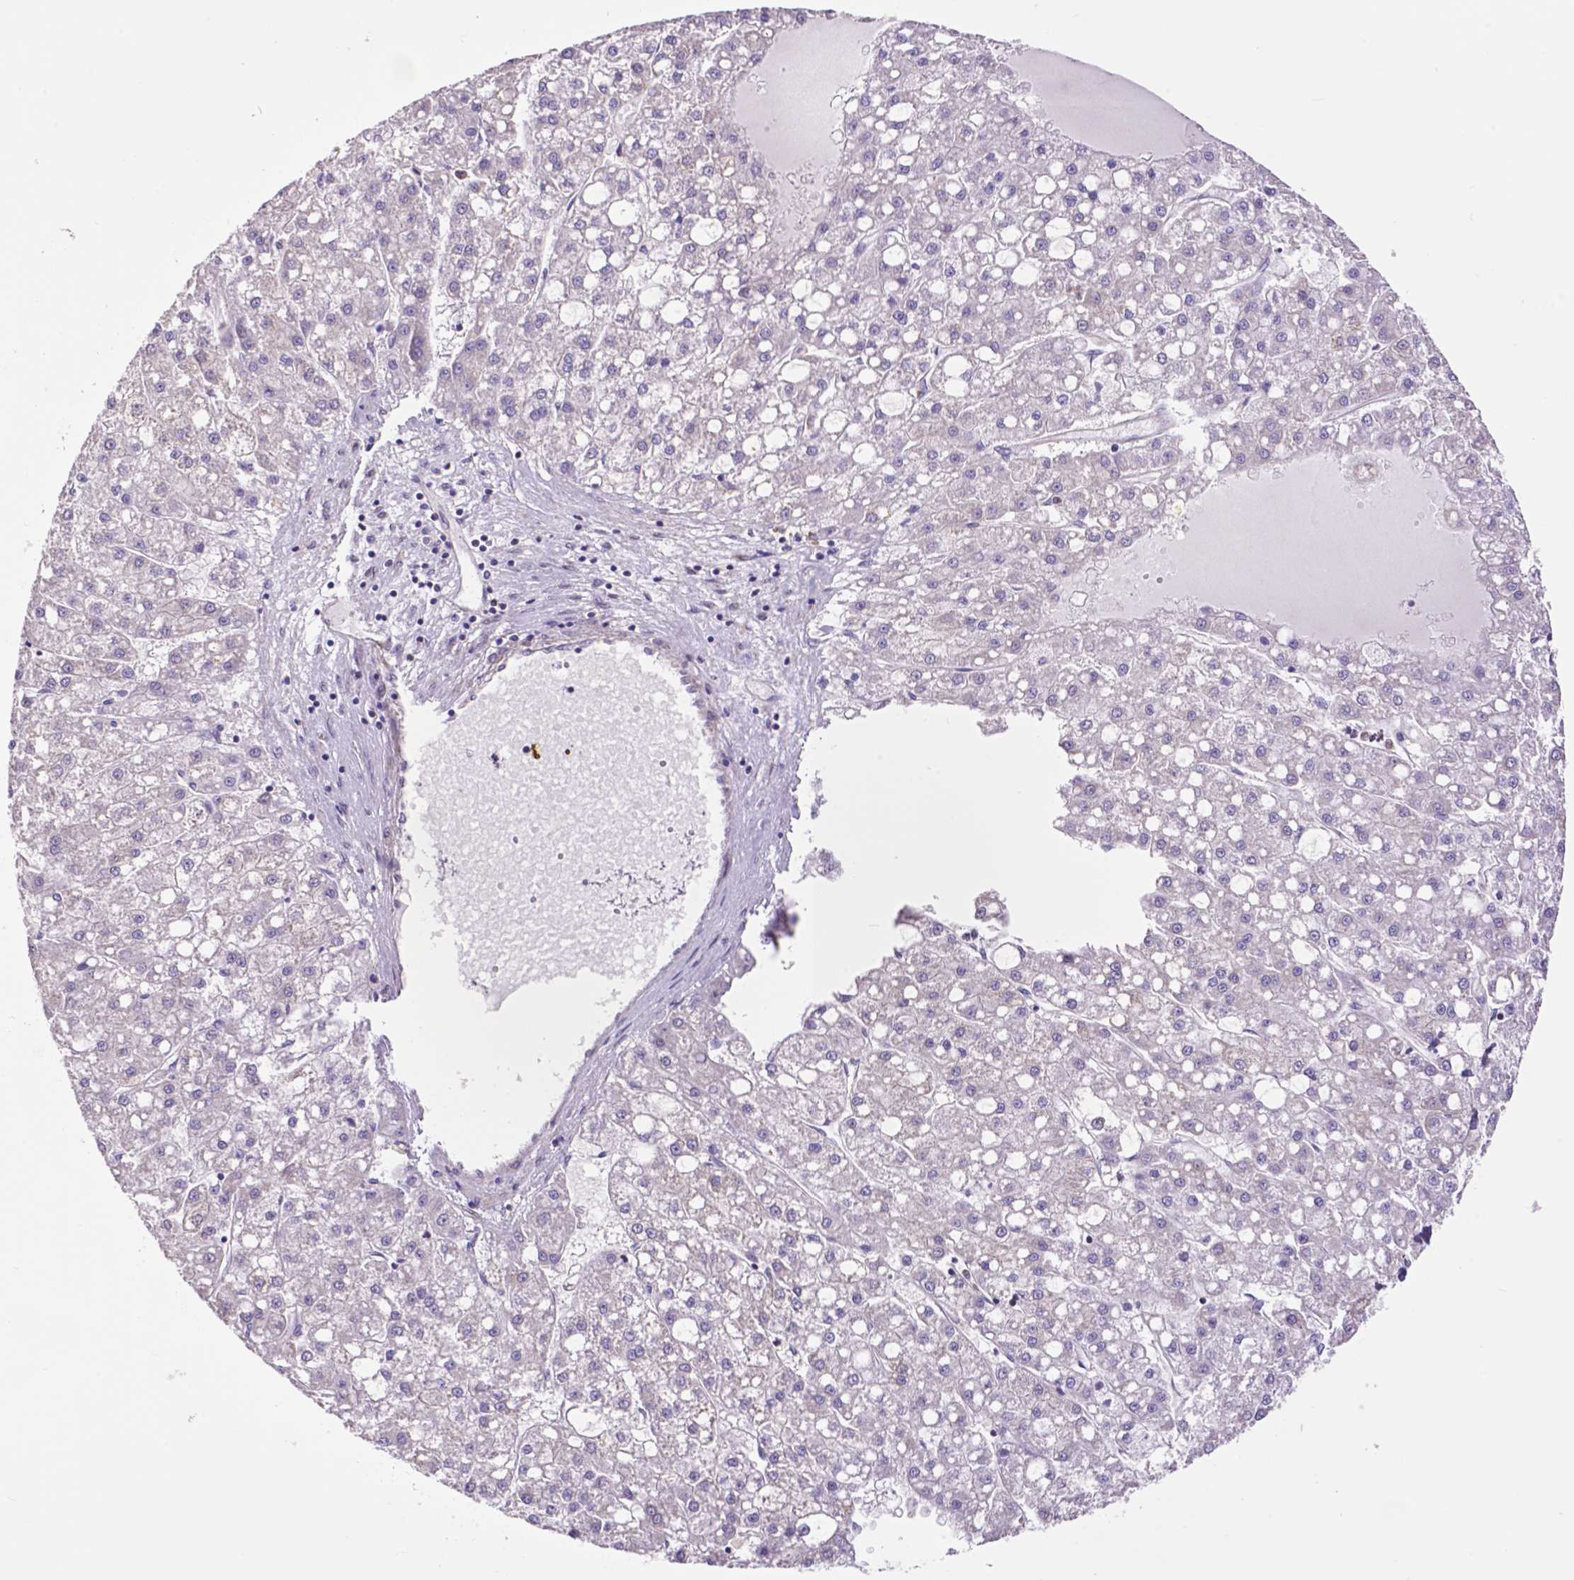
{"staining": {"intensity": "negative", "quantity": "none", "location": "none"}, "tissue": "liver cancer", "cell_type": "Tumor cells", "image_type": "cancer", "snomed": [{"axis": "morphology", "description": "Carcinoma, Hepatocellular, NOS"}, {"axis": "topography", "description": "Liver"}], "caption": "An image of human liver cancer (hepatocellular carcinoma) is negative for staining in tumor cells.", "gene": "MCL1", "patient": {"sex": "male", "age": 67}}